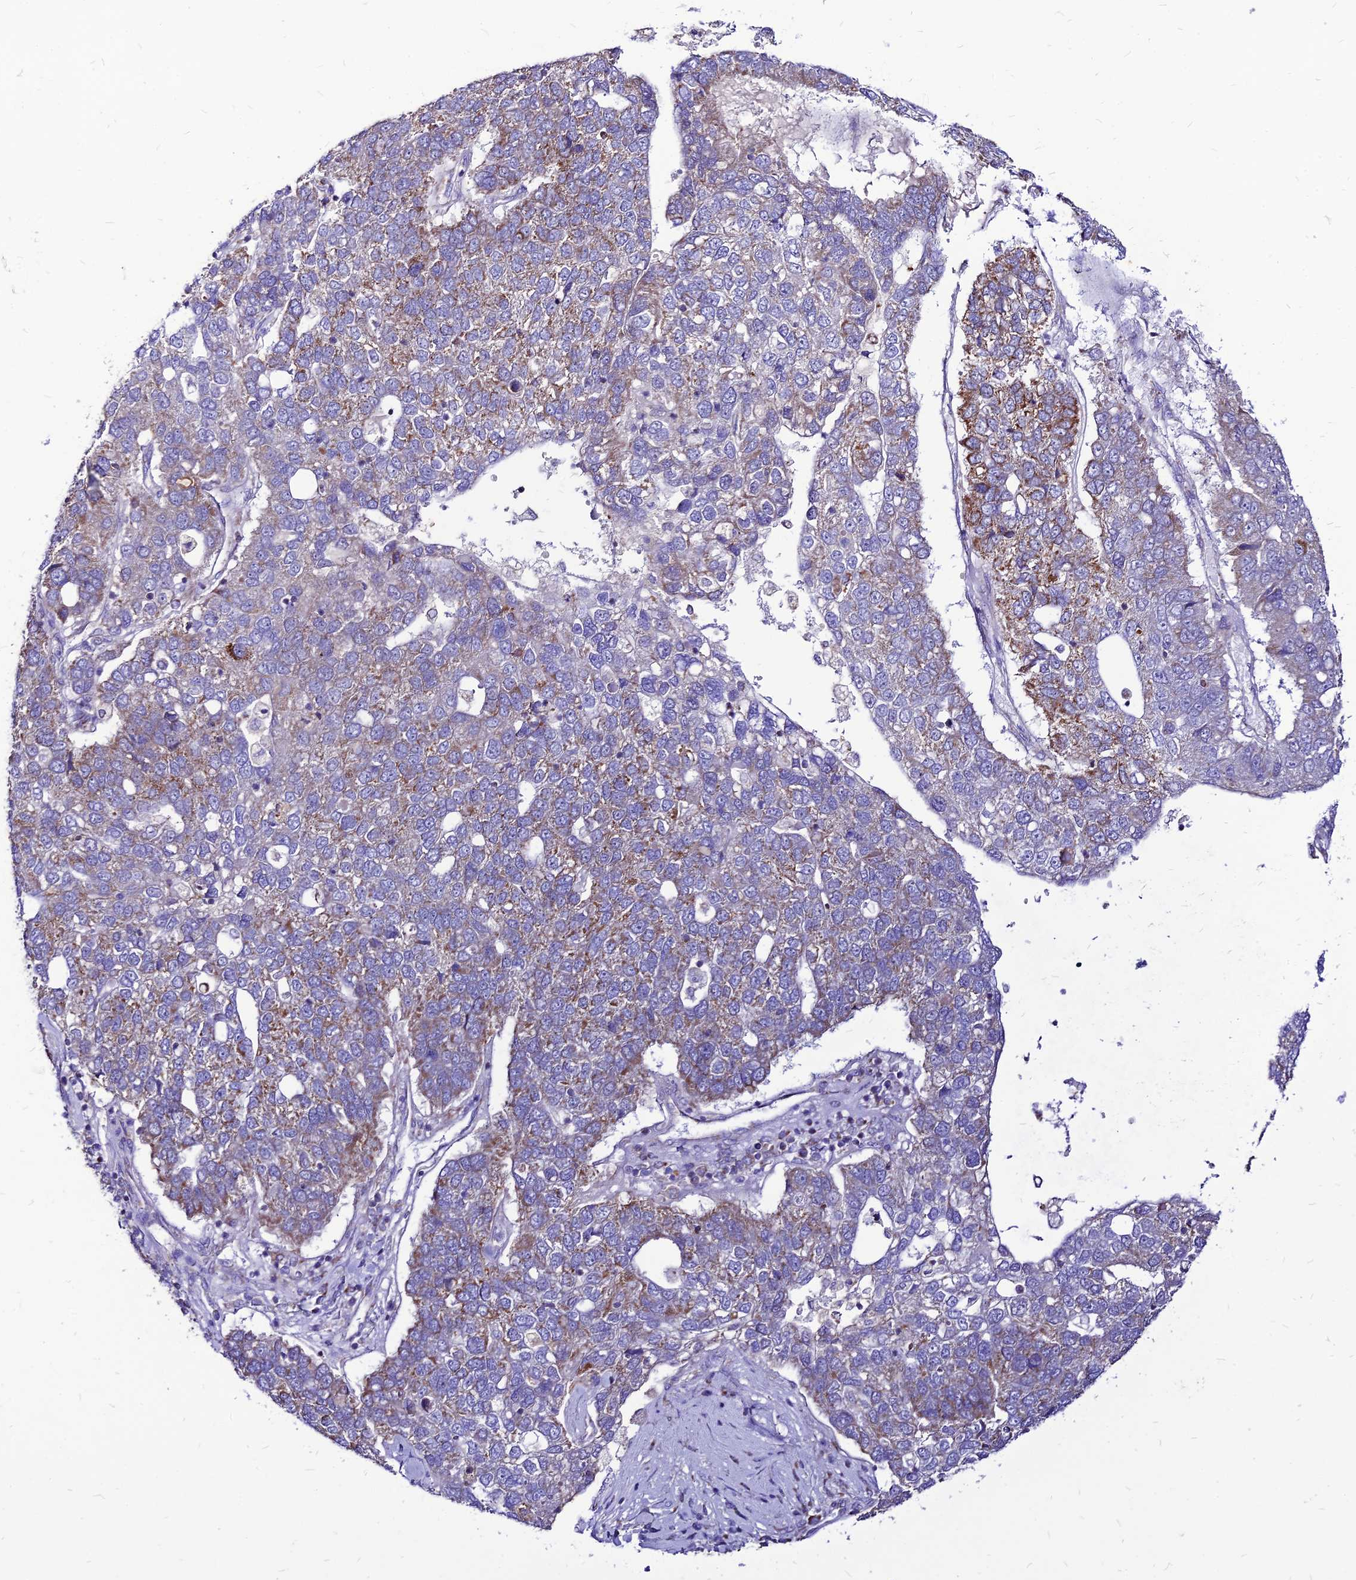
{"staining": {"intensity": "moderate", "quantity": "<25%", "location": "cytoplasmic/membranous"}, "tissue": "pancreatic cancer", "cell_type": "Tumor cells", "image_type": "cancer", "snomed": [{"axis": "morphology", "description": "Adenocarcinoma, NOS"}, {"axis": "topography", "description": "Pancreas"}], "caption": "Pancreatic cancer (adenocarcinoma) was stained to show a protein in brown. There is low levels of moderate cytoplasmic/membranous staining in about <25% of tumor cells.", "gene": "ECI1", "patient": {"sex": "female", "age": 61}}